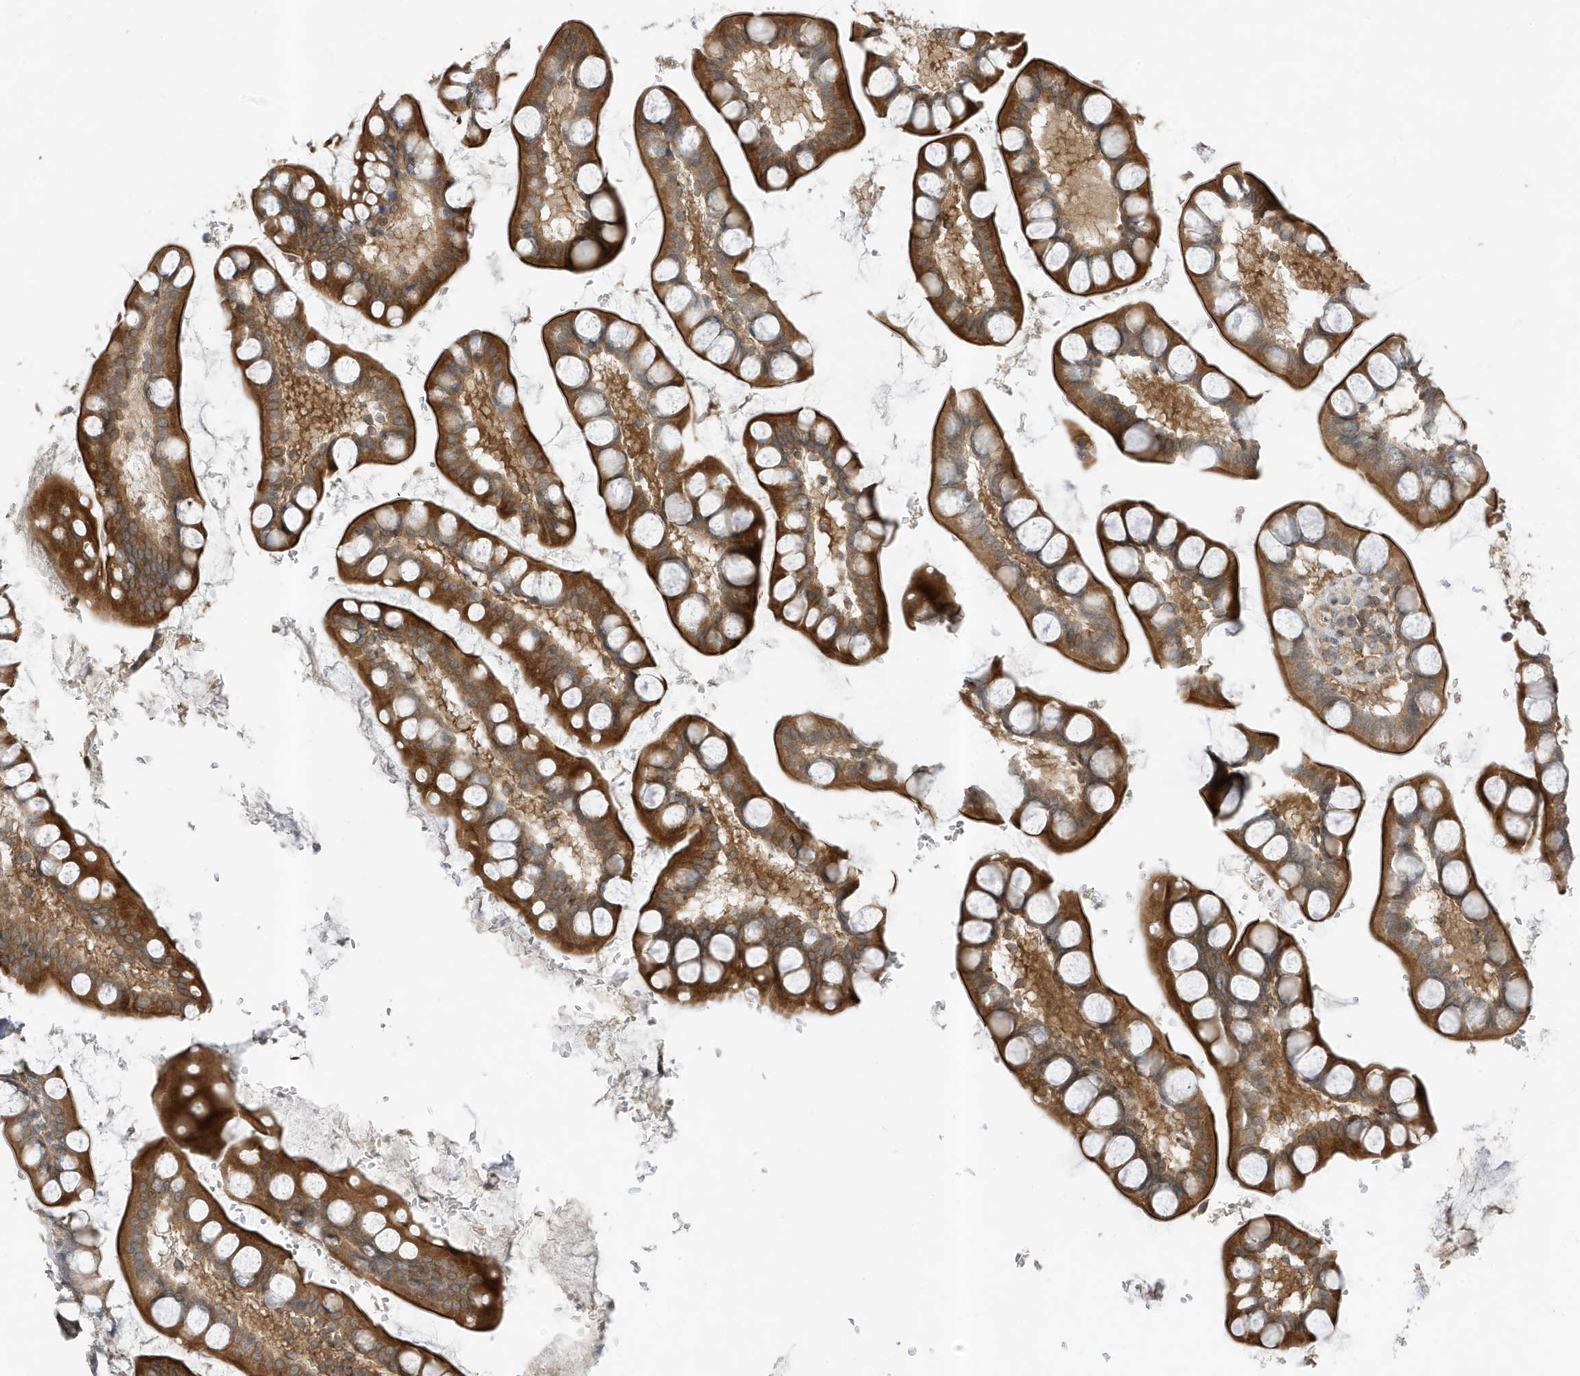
{"staining": {"intensity": "moderate", "quantity": ">75%", "location": "cytoplasmic/membranous"}, "tissue": "small intestine", "cell_type": "Glandular cells", "image_type": "normal", "snomed": [{"axis": "morphology", "description": "Normal tissue, NOS"}, {"axis": "topography", "description": "Small intestine"}], "caption": "Moderate cytoplasmic/membranous expression is identified in approximately >75% of glandular cells in benign small intestine. (Stains: DAB in brown, nuclei in blue, Microscopy: brightfield microscopy at high magnification).", "gene": "MAST3", "patient": {"sex": "male", "age": 52}}